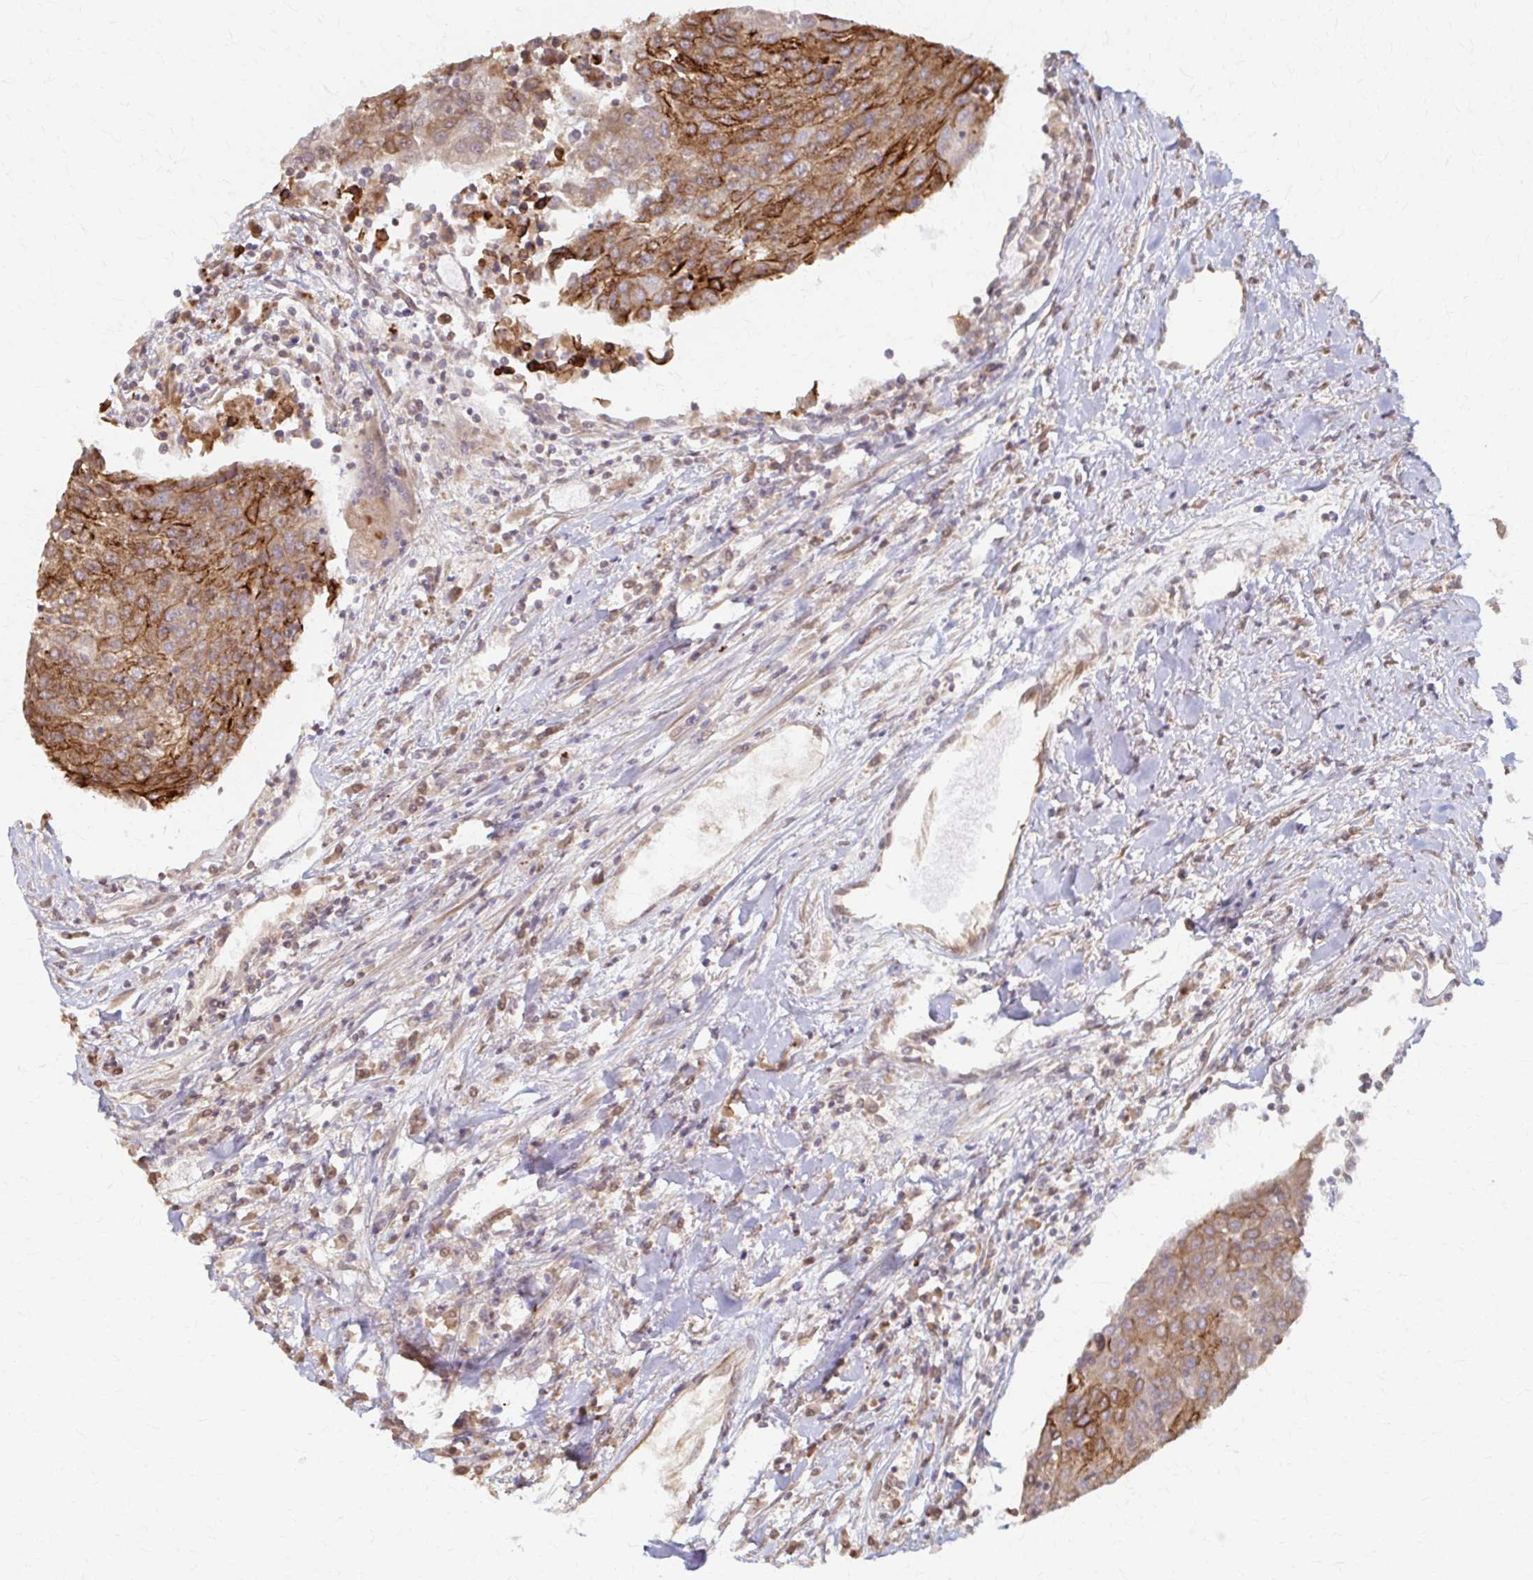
{"staining": {"intensity": "moderate", "quantity": ">75%", "location": "cytoplasmic/membranous"}, "tissue": "urothelial cancer", "cell_type": "Tumor cells", "image_type": "cancer", "snomed": [{"axis": "morphology", "description": "Urothelial carcinoma, High grade"}, {"axis": "topography", "description": "Urinary bladder"}], "caption": "Immunohistochemistry of human urothelial carcinoma (high-grade) exhibits medium levels of moderate cytoplasmic/membranous staining in about >75% of tumor cells. The staining is performed using DAB brown chromogen to label protein expression. The nuclei are counter-stained blue using hematoxylin.", "gene": "ARHGAP35", "patient": {"sex": "female", "age": 85}}